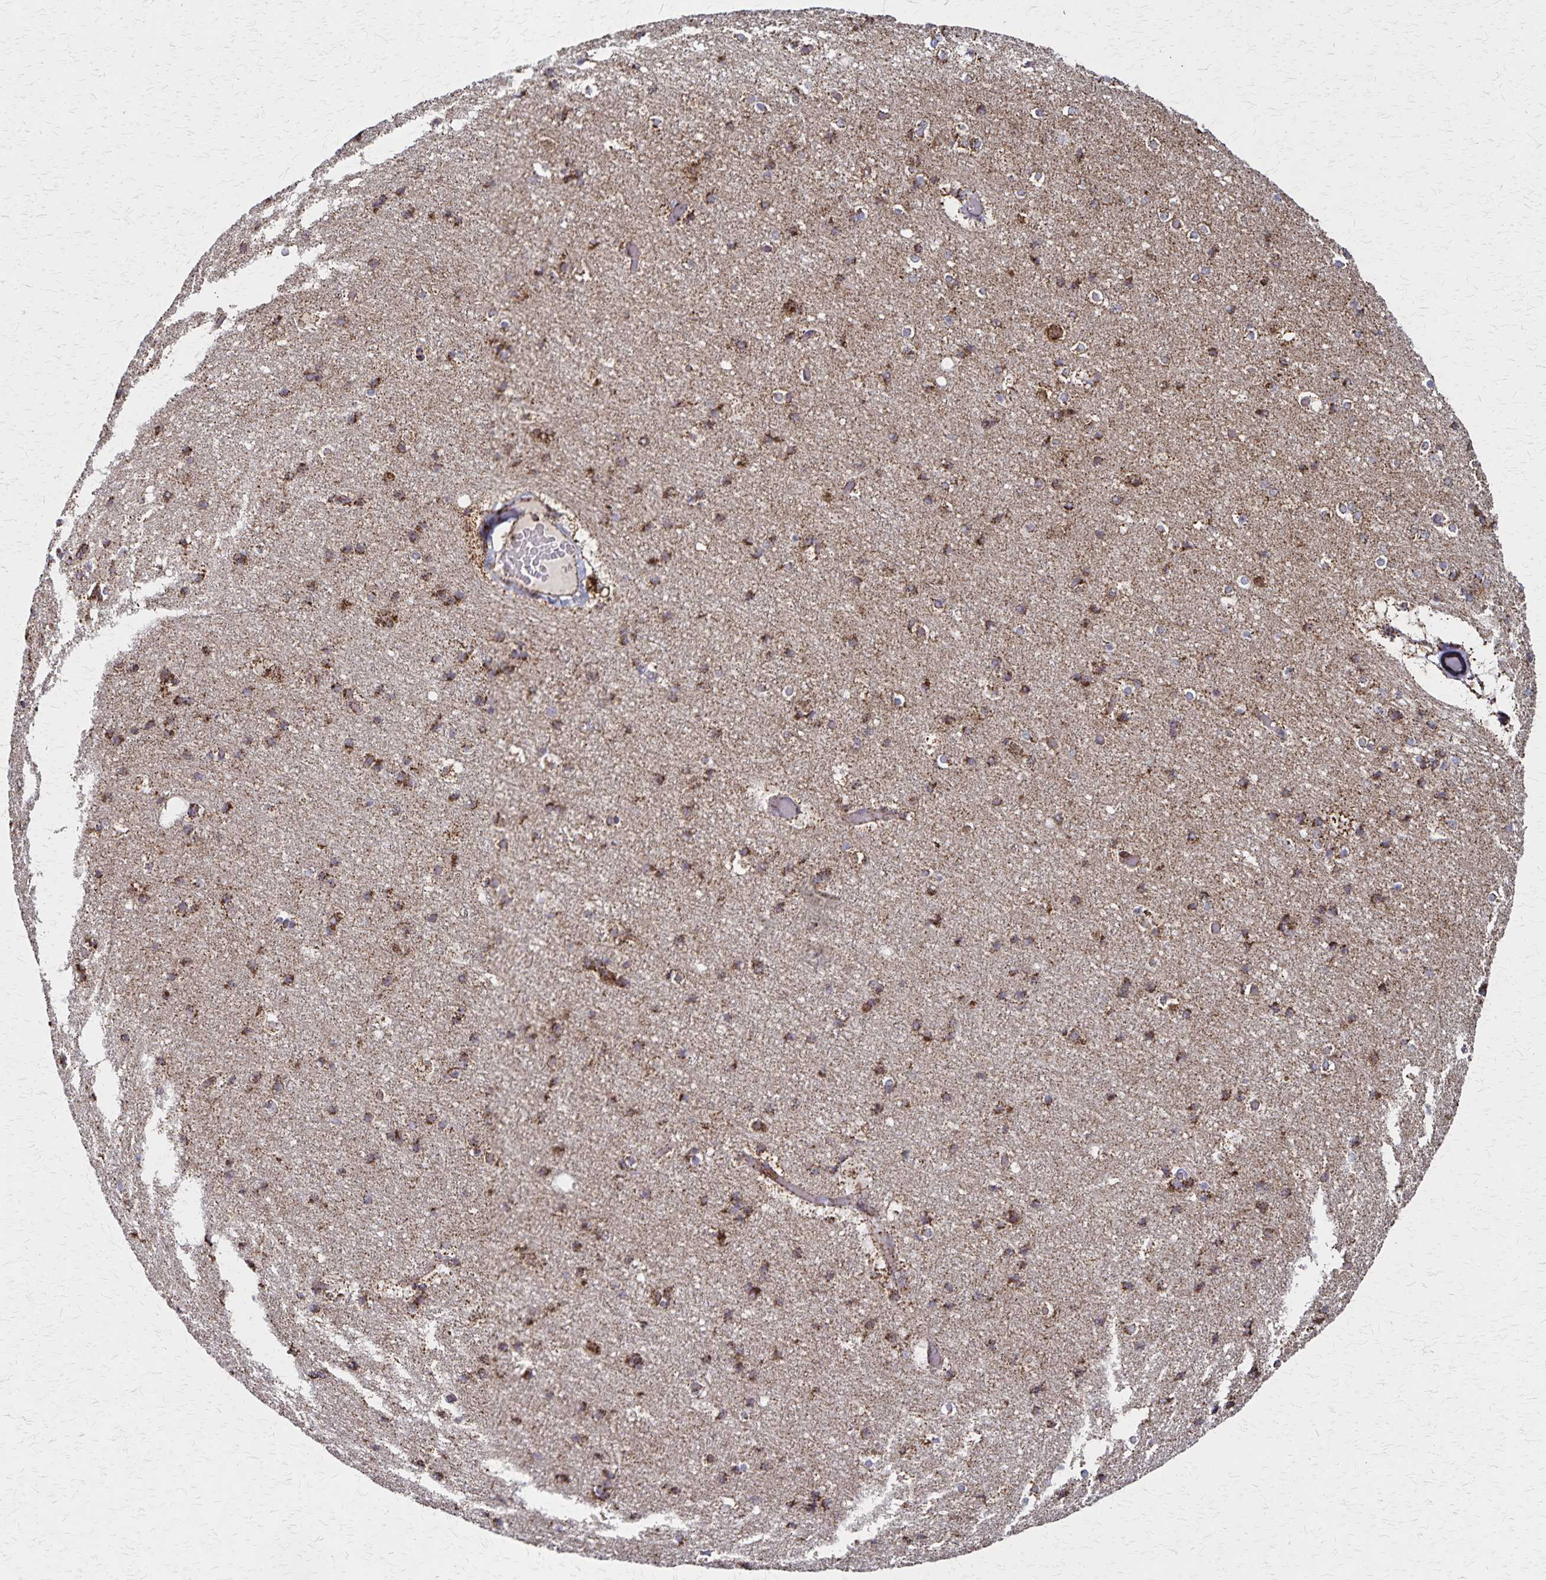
{"staining": {"intensity": "strong", "quantity": "<25%", "location": "cytoplasmic/membranous"}, "tissue": "cerebral cortex", "cell_type": "Endothelial cells", "image_type": "normal", "snomed": [{"axis": "morphology", "description": "Normal tissue, NOS"}, {"axis": "topography", "description": "Cerebral cortex"}], "caption": "The immunohistochemical stain highlights strong cytoplasmic/membranous positivity in endothelial cells of normal cerebral cortex. The protein is shown in brown color, while the nuclei are stained blue.", "gene": "NFS1", "patient": {"sex": "female", "age": 52}}